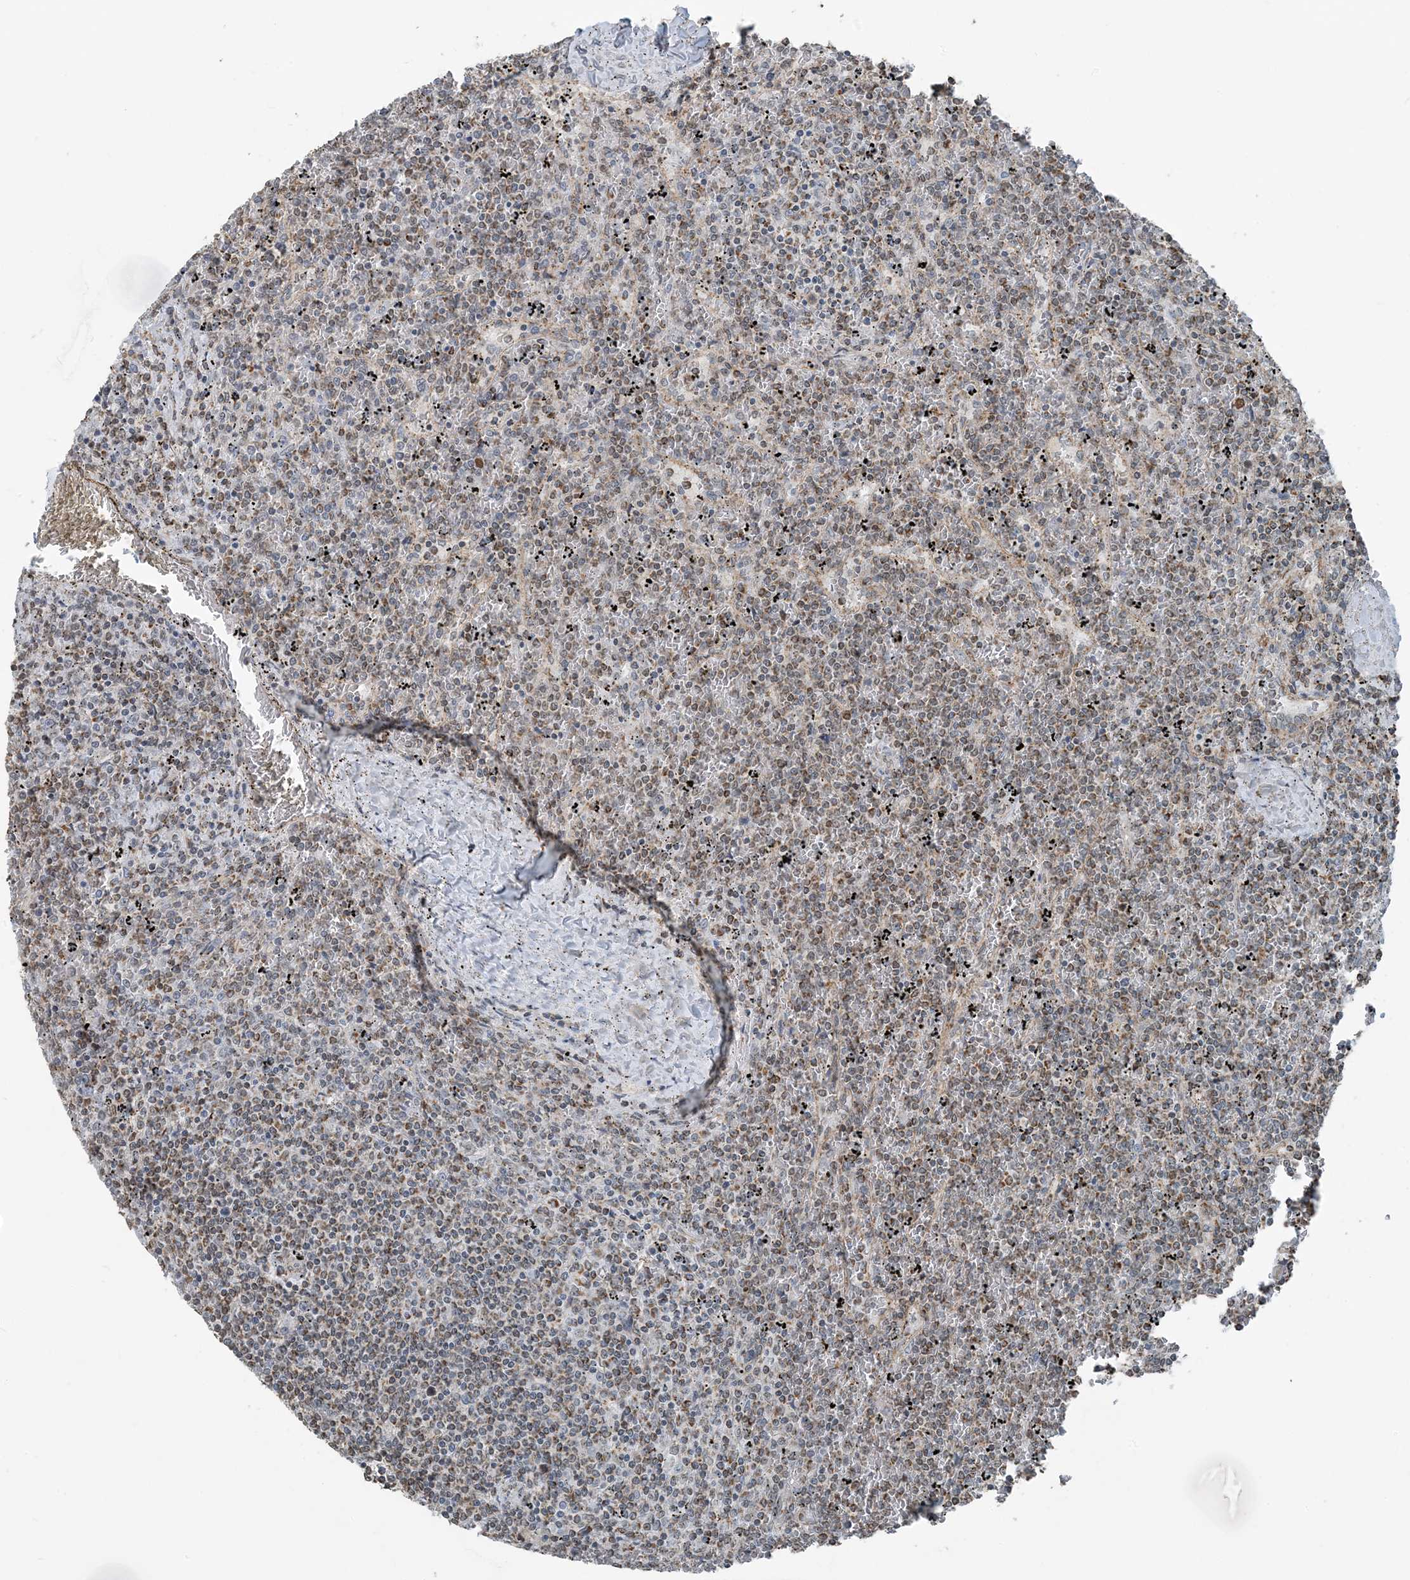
{"staining": {"intensity": "weak", "quantity": "25%-75%", "location": "cytoplasmic/membranous"}, "tissue": "lymphoma", "cell_type": "Tumor cells", "image_type": "cancer", "snomed": [{"axis": "morphology", "description": "Malignant lymphoma, non-Hodgkin's type, Low grade"}, {"axis": "topography", "description": "Spleen"}], "caption": "Weak cytoplasmic/membranous expression is present in about 25%-75% of tumor cells in lymphoma. The staining is performed using DAB (3,3'-diaminobenzidine) brown chromogen to label protein expression. The nuclei are counter-stained blue using hematoxylin.", "gene": "PILRB", "patient": {"sex": "female", "age": 19}}